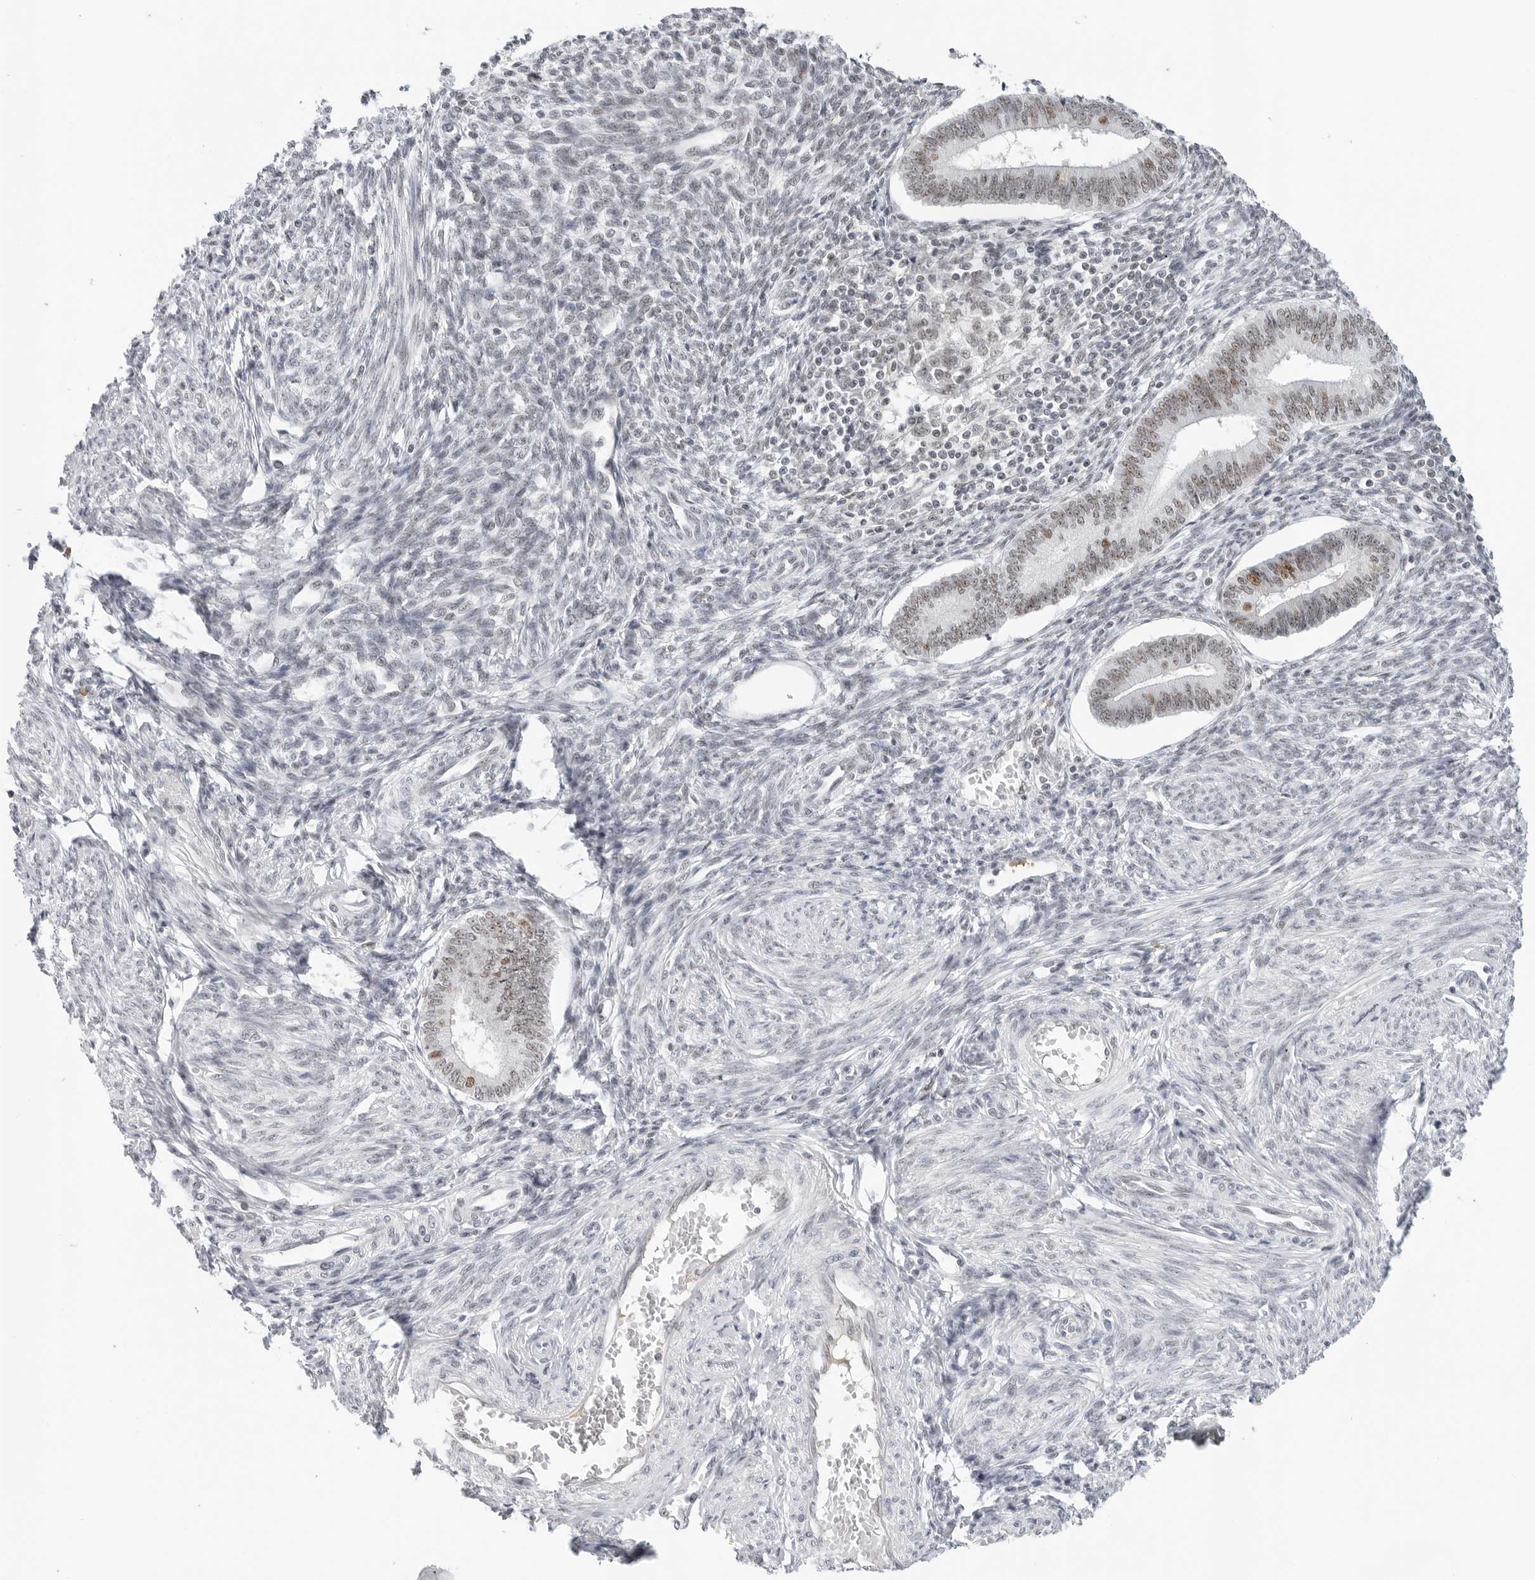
{"staining": {"intensity": "negative", "quantity": "none", "location": "none"}, "tissue": "endometrium", "cell_type": "Cells in endometrial stroma", "image_type": "normal", "snomed": [{"axis": "morphology", "description": "Normal tissue, NOS"}, {"axis": "topography", "description": "Endometrium"}], "caption": "Immunohistochemistry photomicrograph of unremarkable endometrium: endometrium stained with DAB (3,3'-diaminobenzidine) reveals no significant protein positivity in cells in endometrial stroma. (DAB (3,3'-diaminobenzidine) immunohistochemistry (IHC) visualized using brightfield microscopy, high magnification).", "gene": "WRAP53", "patient": {"sex": "female", "age": 46}}